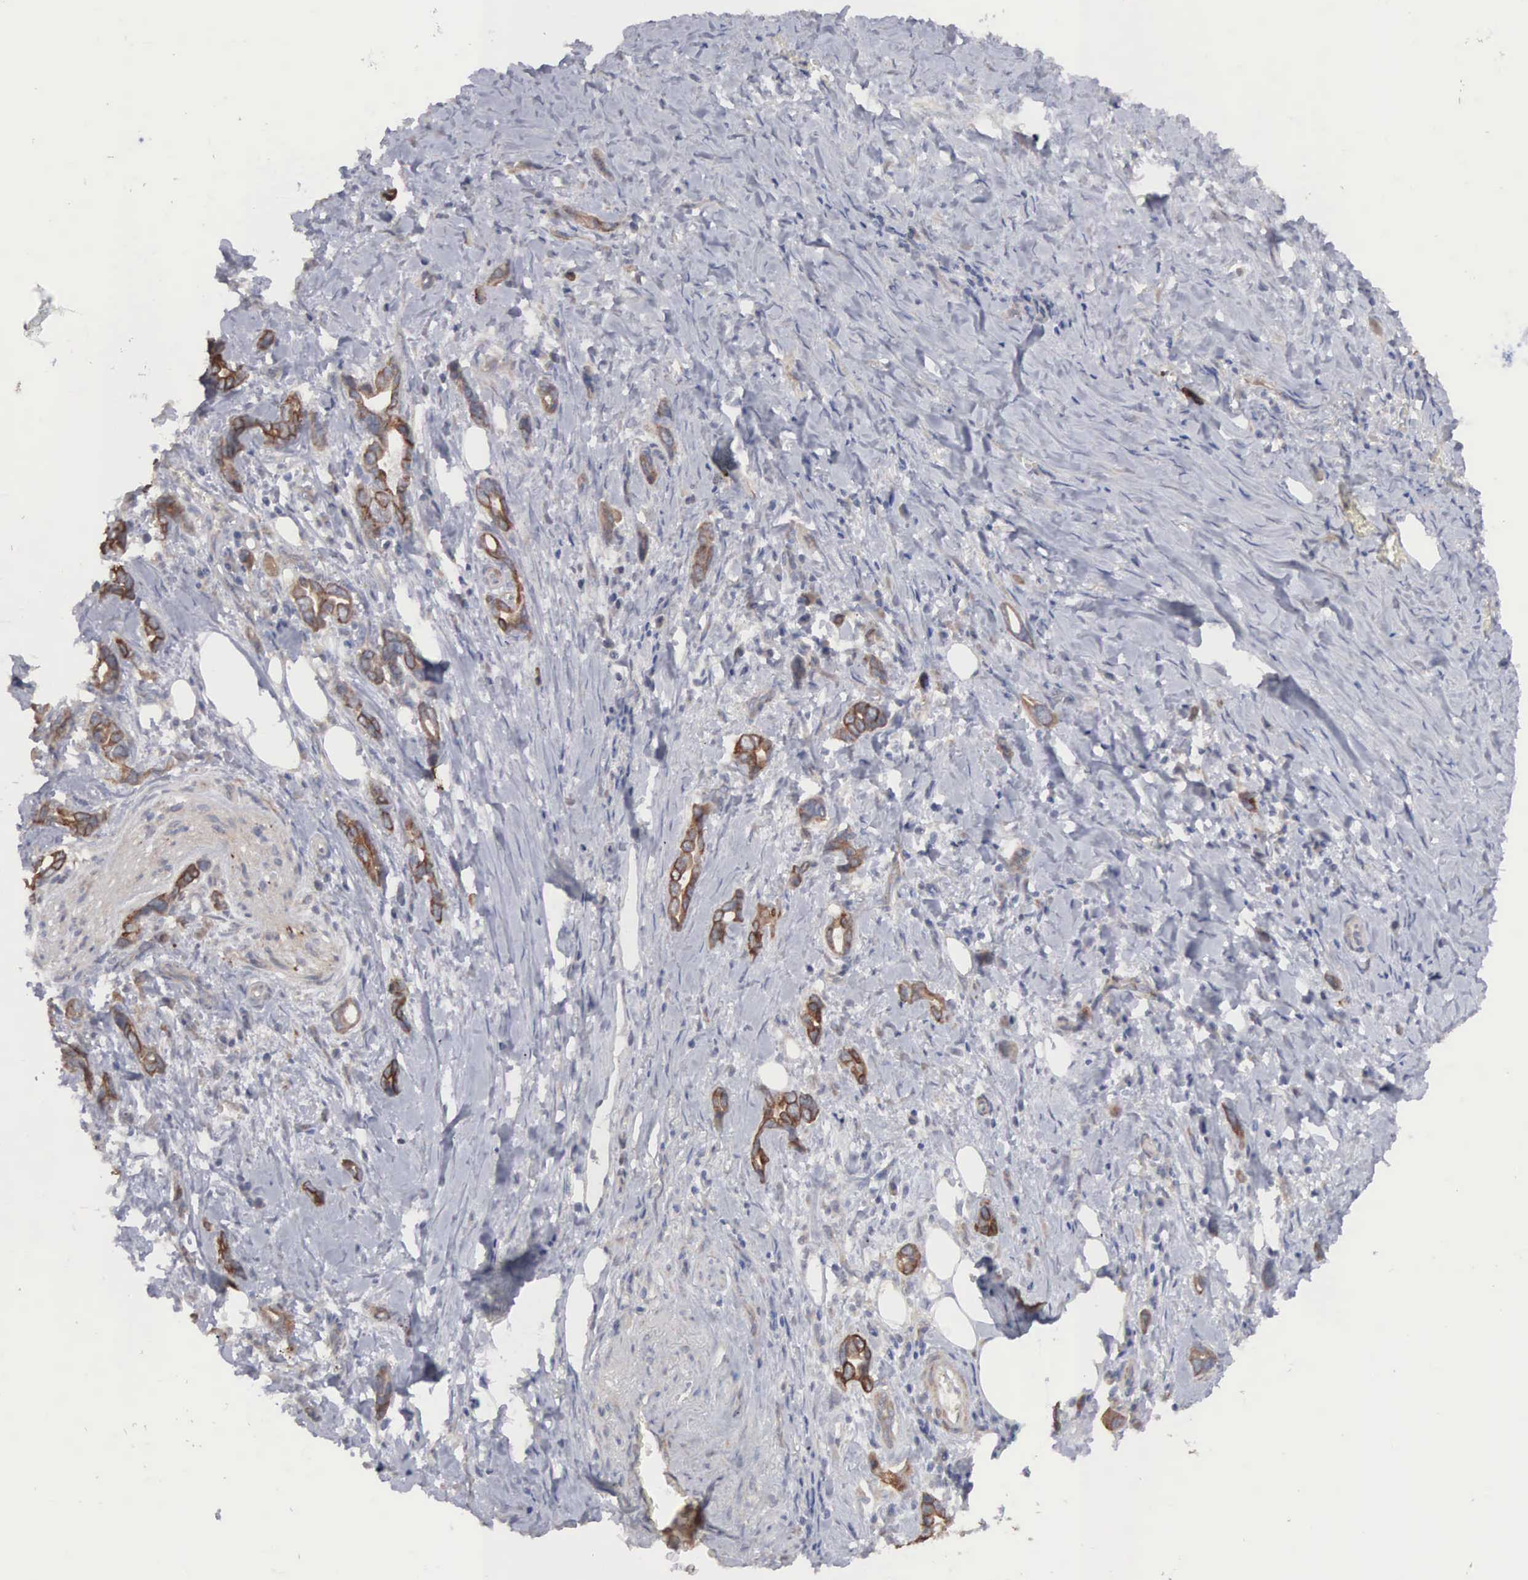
{"staining": {"intensity": "moderate", "quantity": ">75%", "location": "cytoplasmic/membranous"}, "tissue": "stomach cancer", "cell_type": "Tumor cells", "image_type": "cancer", "snomed": [{"axis": "morphology", "description": "Adenocarcinoma, NOS"}, {"axis": "topography", "description": "Stomach"}], "caption": "Tumor cells demonstrate medium levels of moderate cytoplasmic/membranous positivity in approximately >75% of cells in human stomach cancer.", "gene": "INF2", "patient": {"sex": "male", "age": 78}}